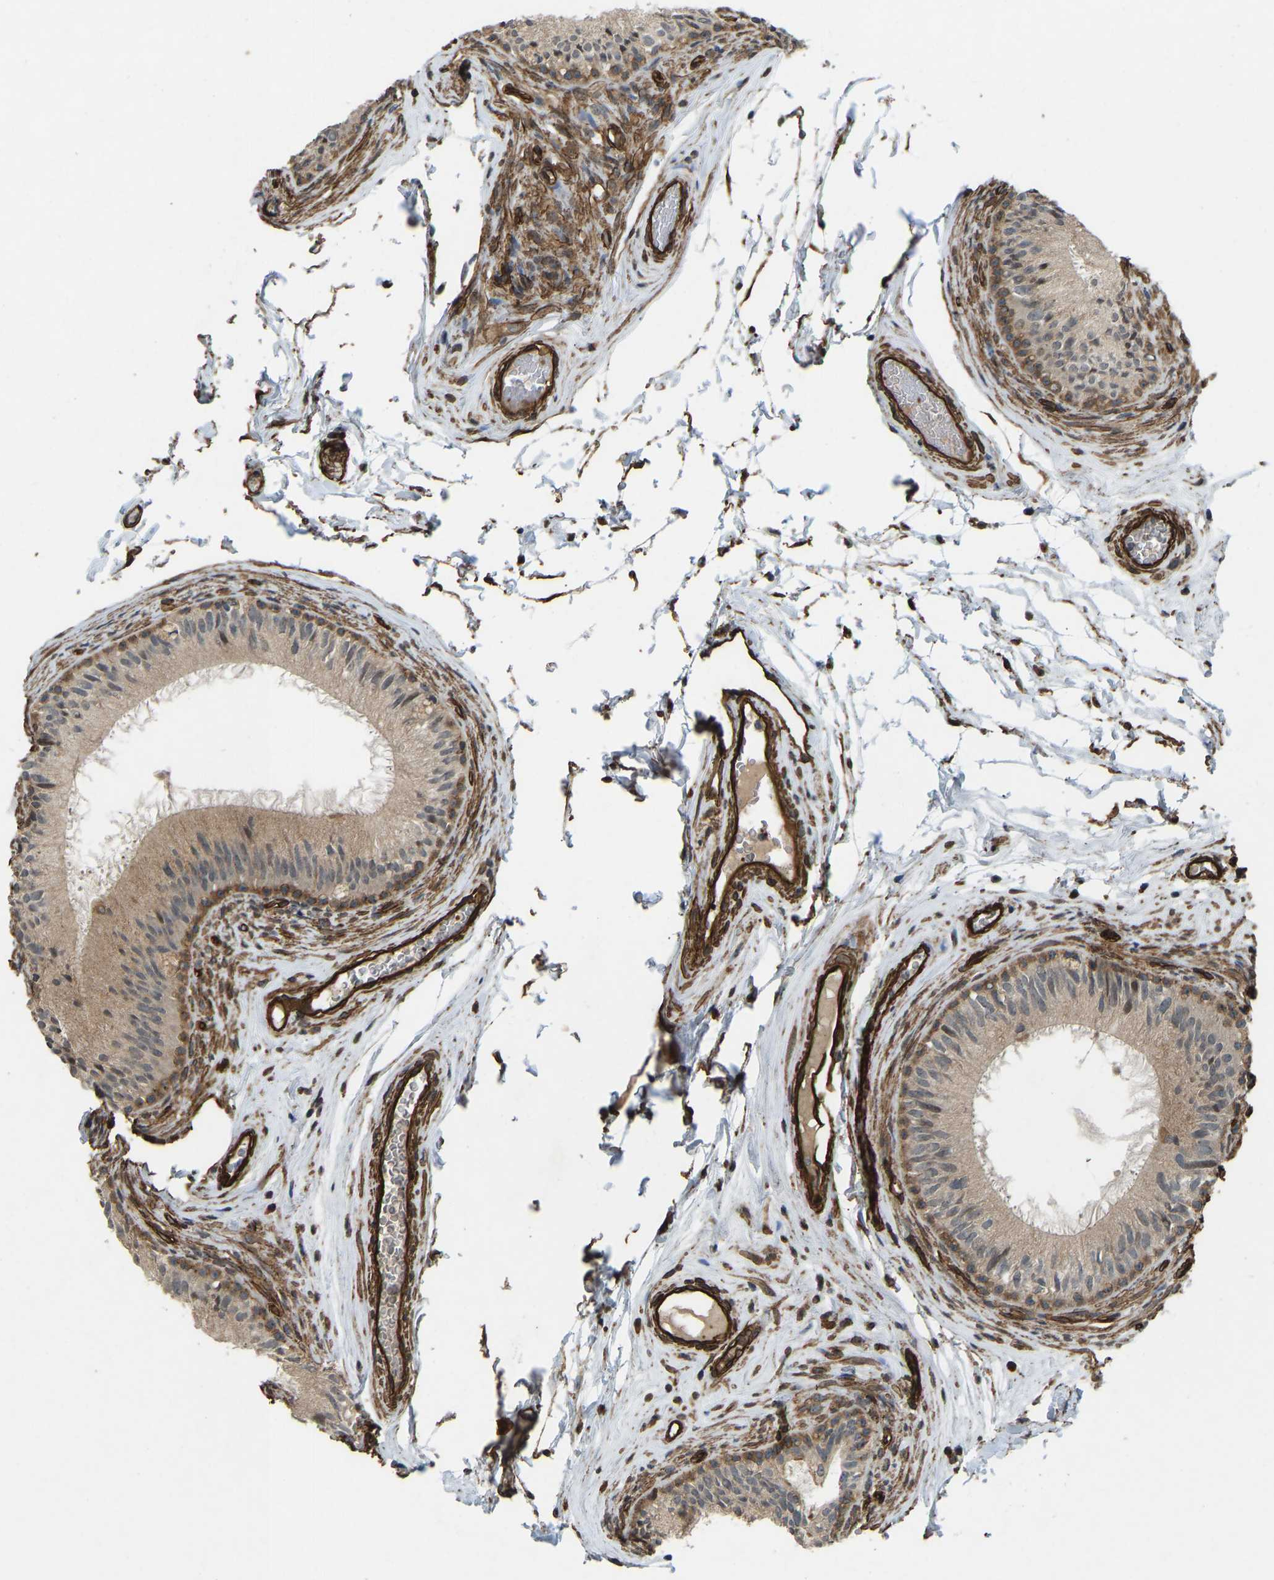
{"staining": {"intensity": "moderate", "quantity": ">75%", "location": "cytoplasmic/membranous"}, "tissue": "epididymis", "cell_type": "Glandular cells", "image_type": "normal", "snomed": [{"axis": "morphology", "description": "Normal tissue, NOS"}, {"axis": "topography", "description": "Testis"}, {"axis": "topography", "description": "Epididymis"}], "caption": "DAB (3,3'-diaminobenzidine) immunohistochemical staining of normal human epididymis reveals moderate cytoplasmic/membranous protein positivity in about >75% of glandular cells. (IHC, brightfield microscopy, high magnification).", "gene": "NMB", "patient": {"sex": "male", "age": 36}}